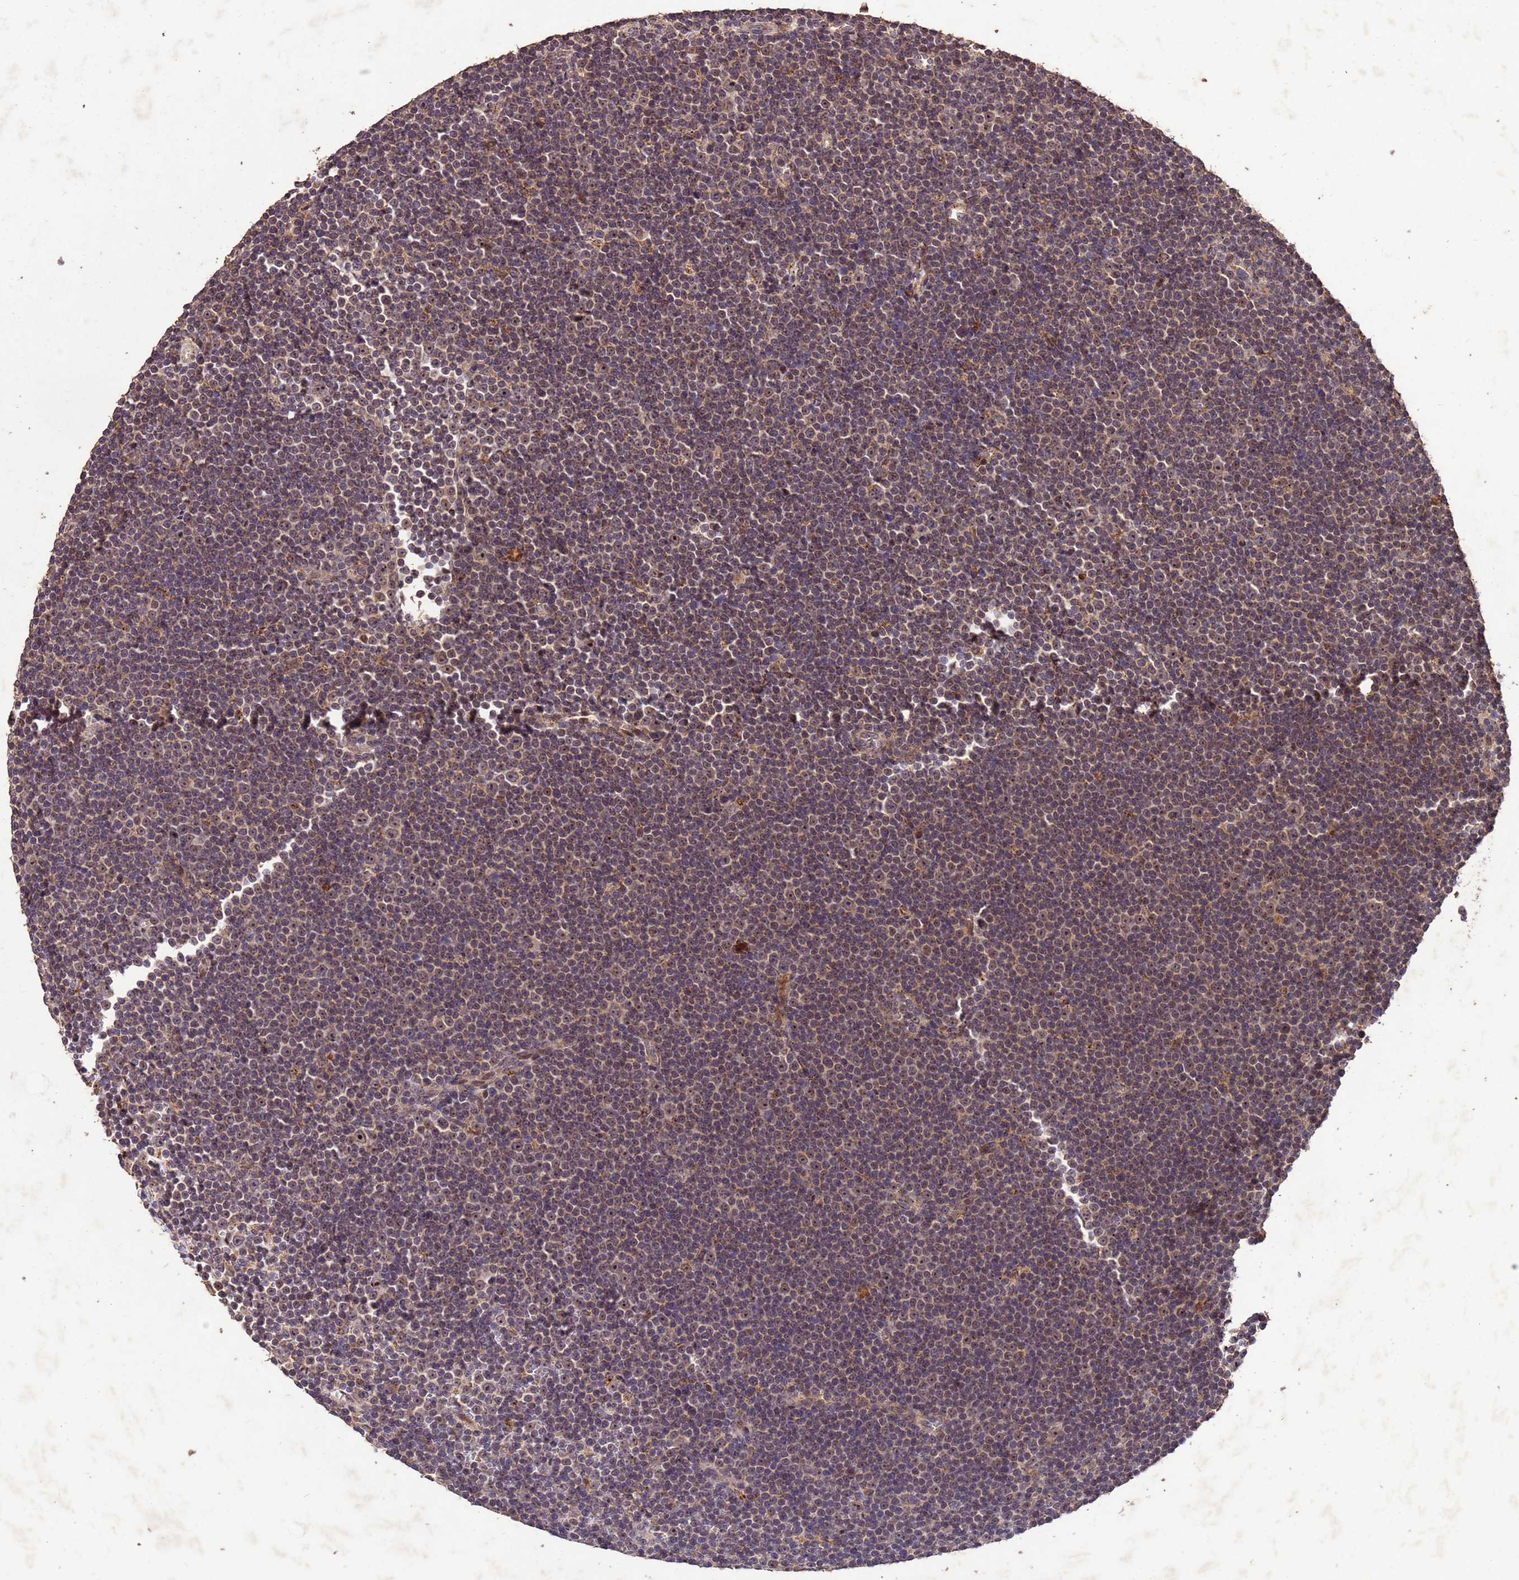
{"staining": {"intensity": "moderate", "quantity": "25%-75%", "location": "cytoplasmic/membranous"}, "tissue": "lymphoma", "cell_type": "Tumor cells", "image_type": "cancer", "snomed": [{"axis": "morphology", "description": "Malignant lymphoma, non-Hodgkin's type, Low grade"}, {"axis": "topography", "description": "Lymph node"}], "caption": "IHC (DAB) staining of low-grade malignant lymphoma, non-Hodgkin's type reveals moderate cytoplasmic/membranous protein positivity in about 25%-75% of tumor cells.", "gene": "TOR4A", "patient": {"sex": "female", "age": 67}}